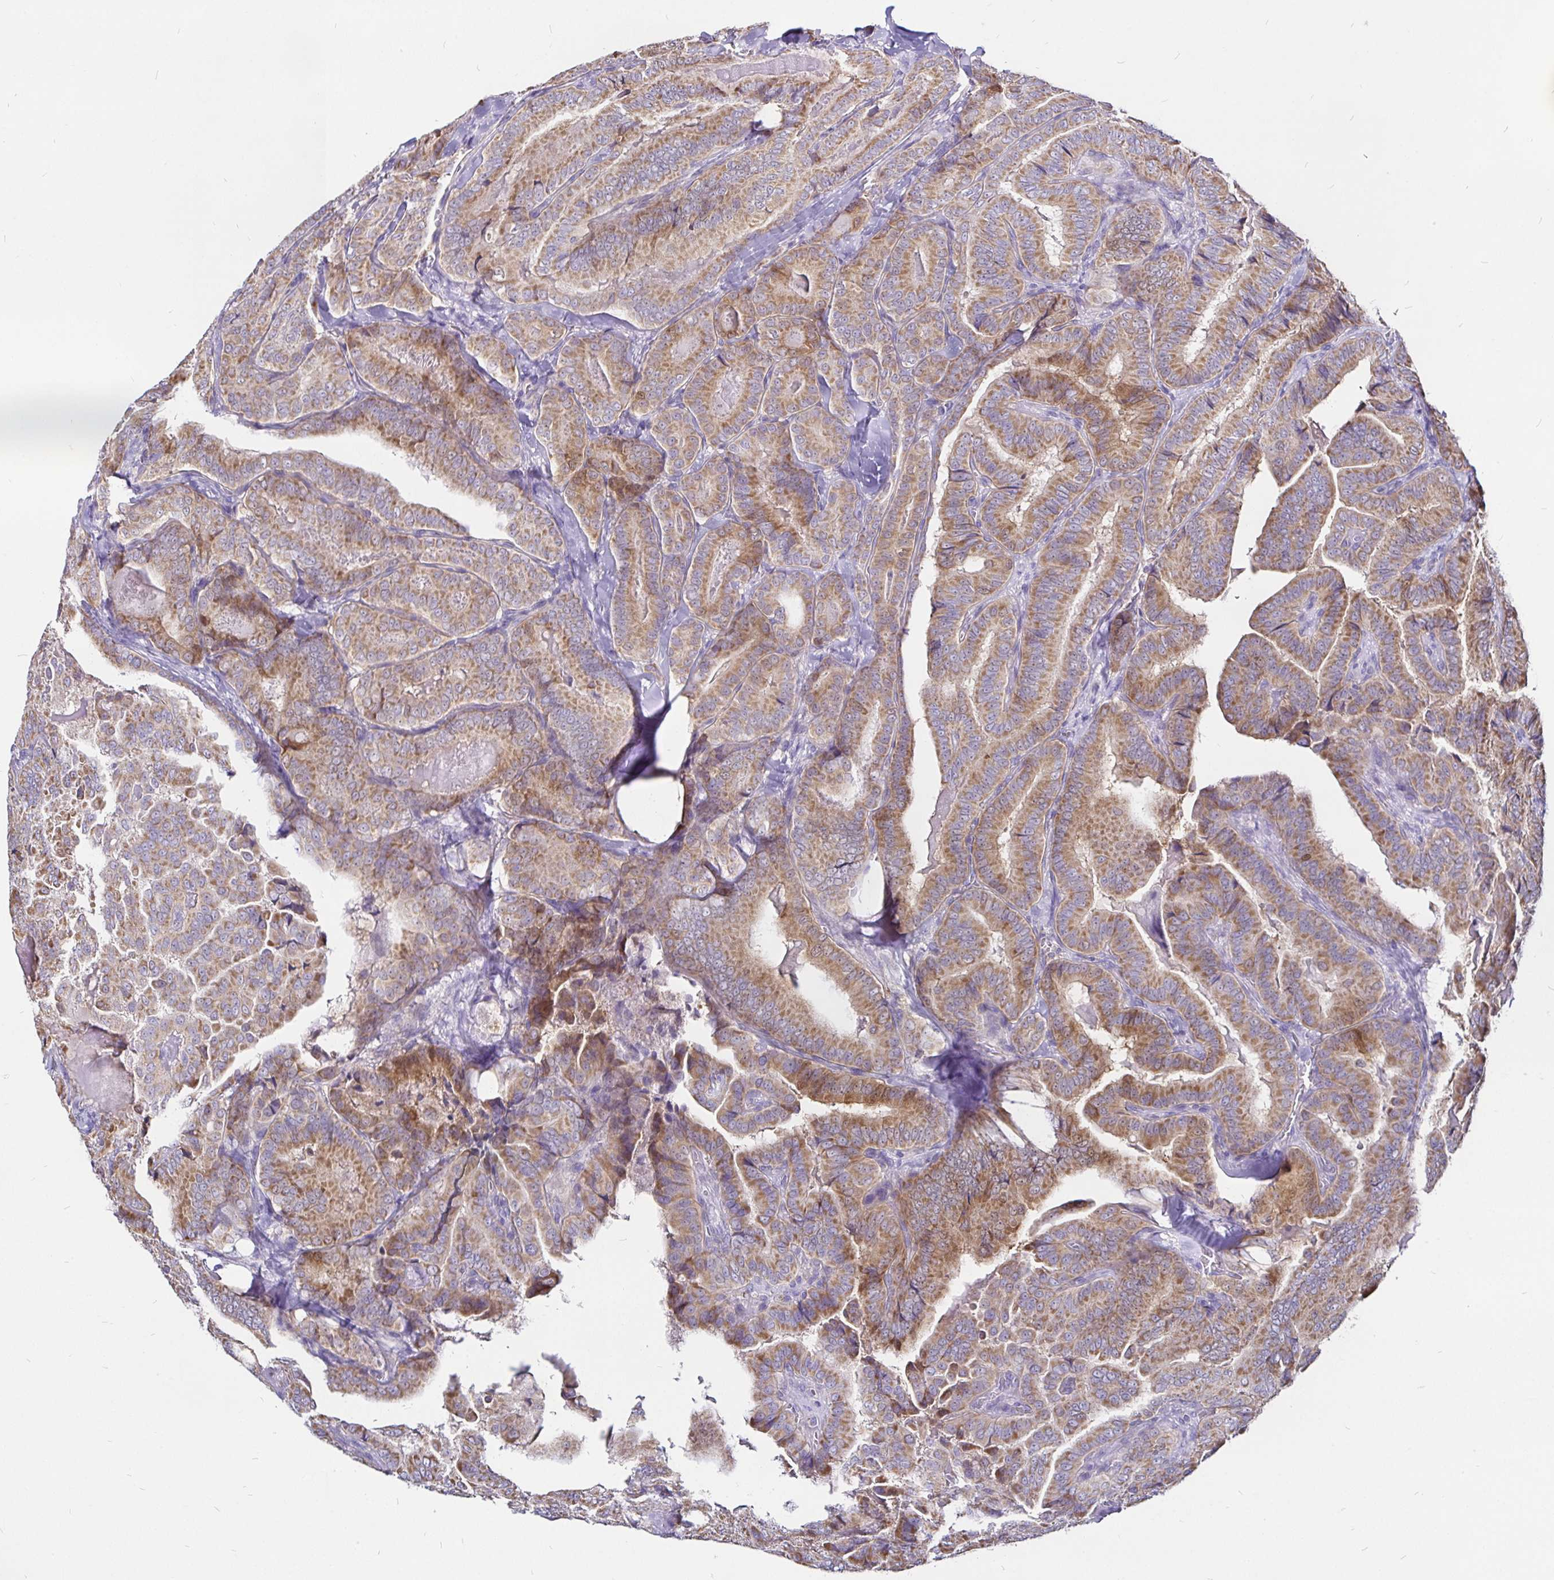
{"staining": {"intensity": "moderate", "quantity": ">75%", "location": "cytoplasmic/membranous"}, "tissue": "thyroid cancer", "cell_type": "Tumor cells", "image_type": "cancer", "snomed": [{"axis": "morphology", "description": "Papillary adenocarcinoma, NOS"}, {"axis": "topography", "description": "Thyroid gland"}], "caption": "High-magnification brightfield microscopy of thyroid cancer (papillary adenocarcinoma) stained with DAB (brown) and counterstained with hematoxylin (blue). tumor cells exhibit moderate cytoplasmic/membranous staining is present in about>75% of cells.", "gene": "PGAM2", "patient": {"sex": "male", "age": 61}}